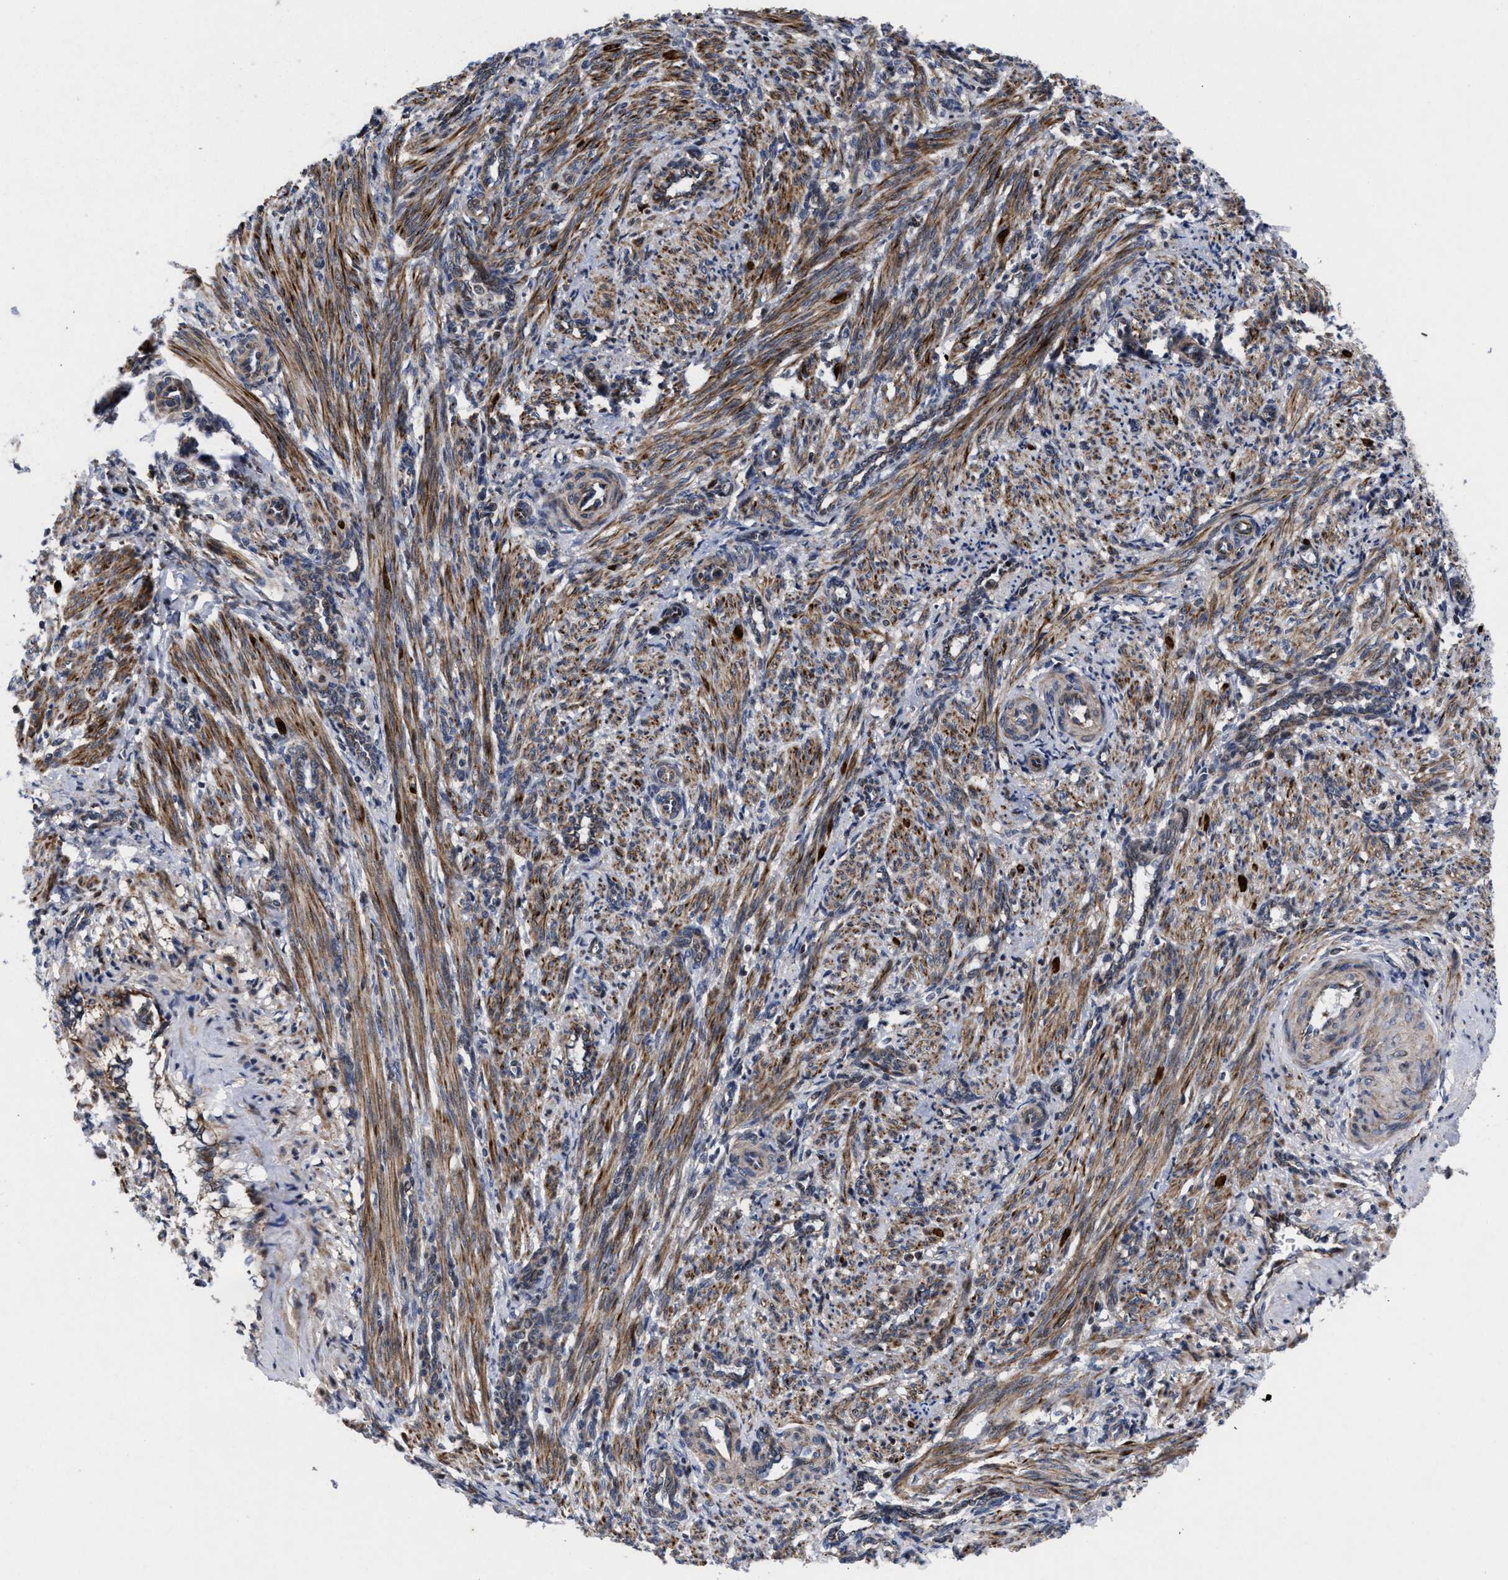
{"staining": {"intensity": "strong", "quantity": ">75%", "location": "cytoplasmic/membranous"}, "tissue": "smooth muscle", "cell_type": "Smooth muscle cells", "image_type": "normal", "snomed": [{"axis": "morphology", "description": "Normal tissue, NOS"}, {"axis": "topography", "description": "Endometrium"}], "caption": "IHC of normal human smooth muscle shows high levels of strong cytoplasmic/membranous expression in approximately >75% of smooth muscle cells.", "gene": "MRPL50", "patient": {"sex": "female", "age": 33}}